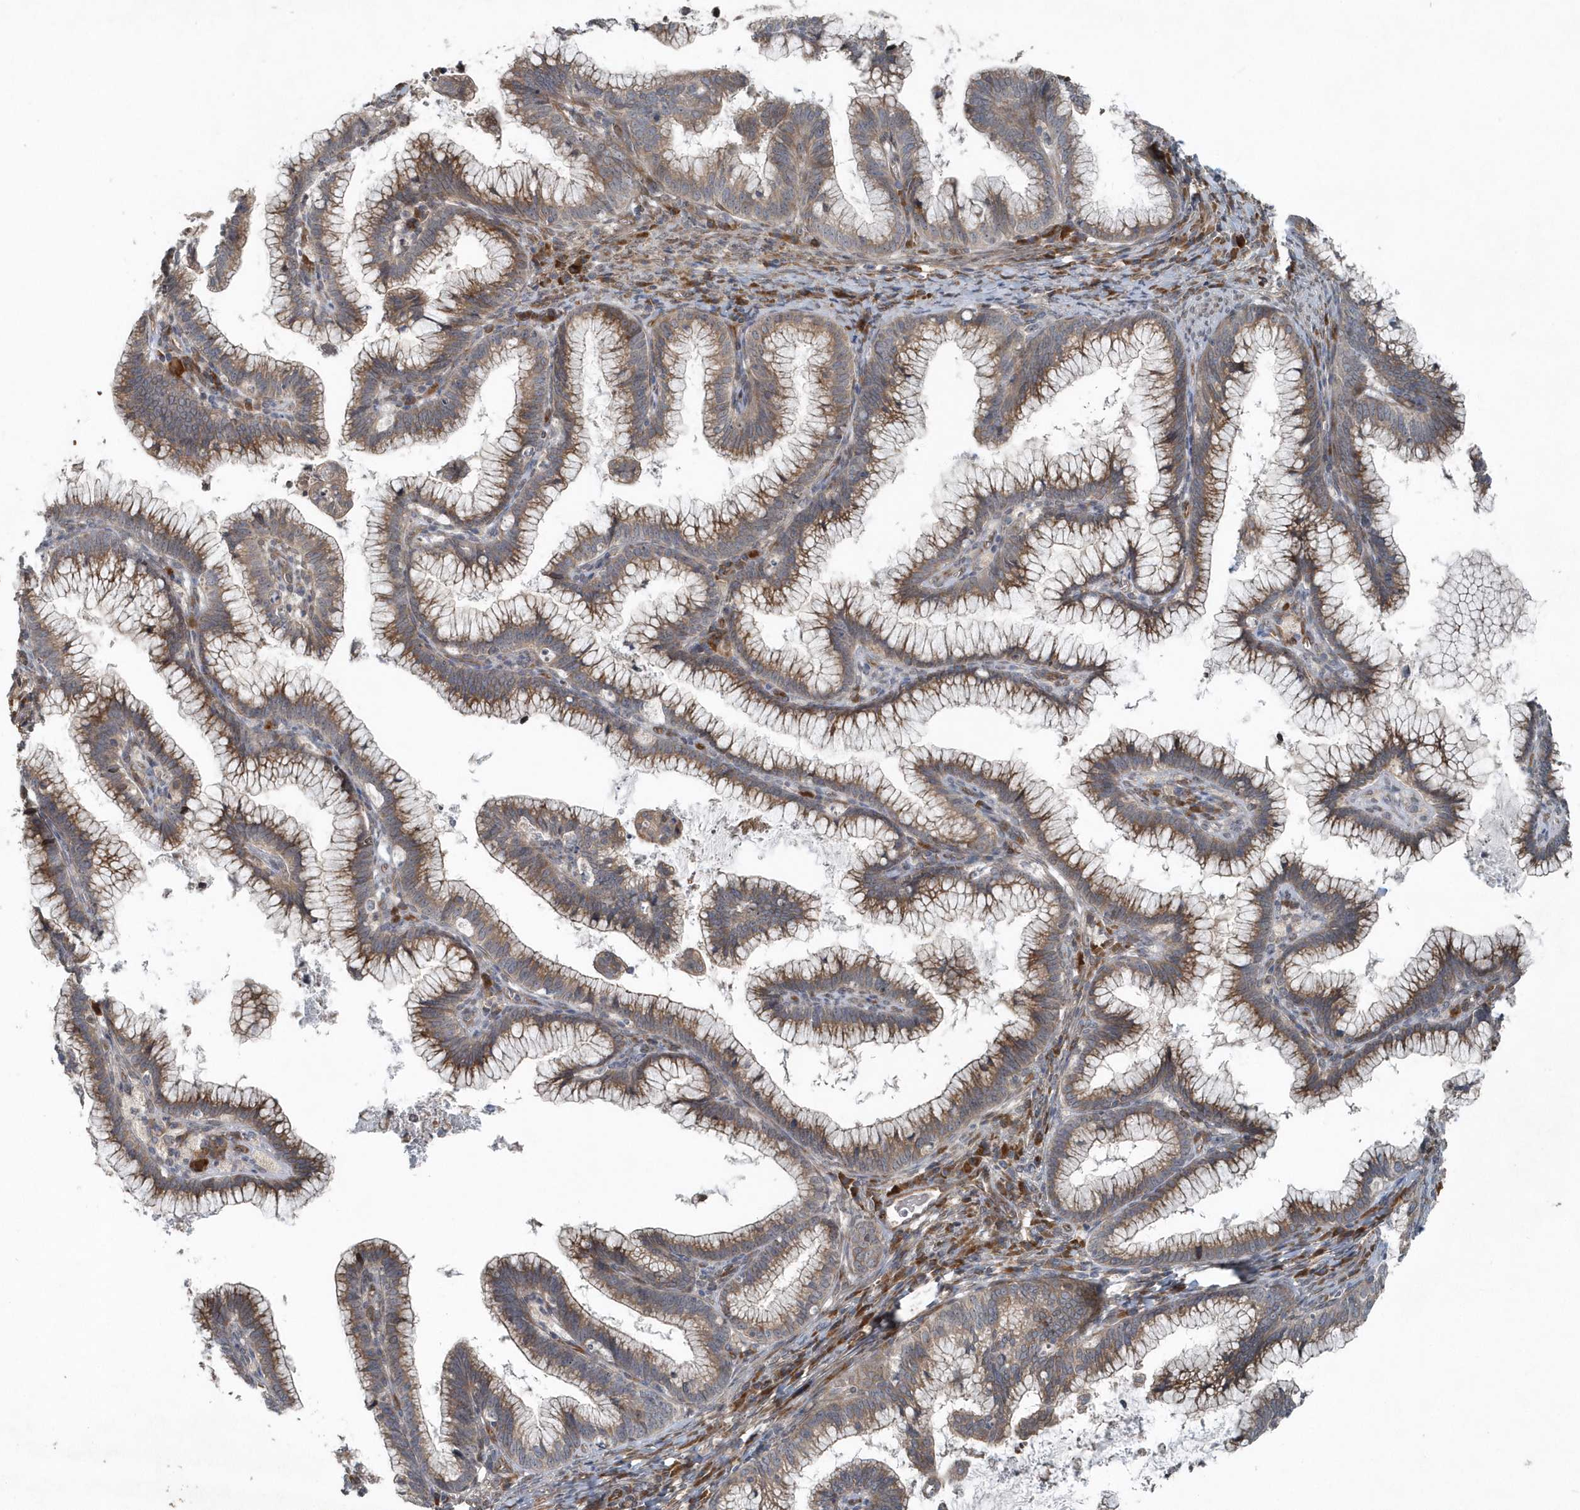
{"staining": {"intensity": "moderate", "quantity": "25%-75%", "location": "cytoplasmic/membranous"}, "tissue": "cervical cancer", "cell_type": "Tumor cells", "image_type": "cancer", "snomed": [{"axis": "morphology", "description": "Adenocarcinoma, NOS"}, {"axis": "topography", "description": "Cervix"}], "caption": "This image displays cervical cancer stained with immunohistochemistry (IHC) to label a protein in brown. The cytoplasmic/membranous of tumor cells show moderate positivity for the protein. Nuclei are counter-stained blue.", "gene": "MCC", "patient": {"sex": "female", "age": 36}}